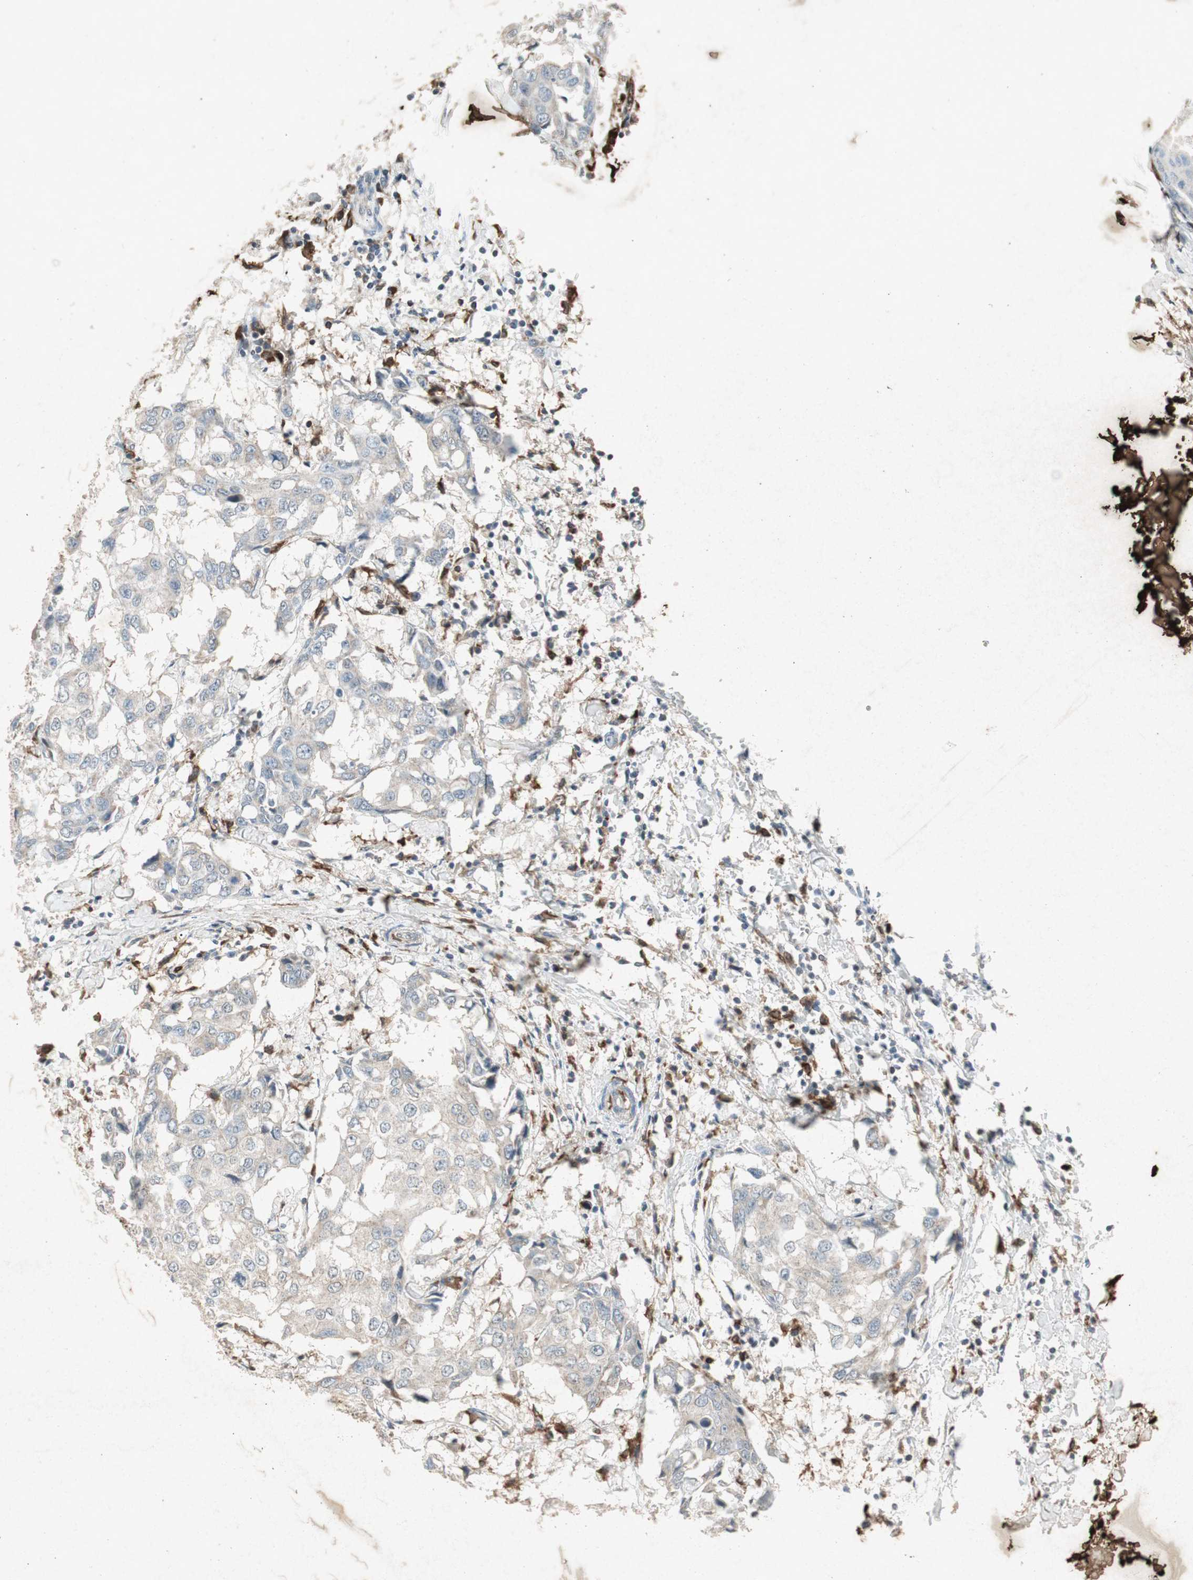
{"staining": {"intensity": "negative", "quantity": "none", "location": "none"}, "tissue": "breast cancer", "cell_type": "Tumor cells", "image_type": "cancer", "snomed": [{"axis": "morphology", "description": "Duct carcinoma"}, {"axis": "topography", "description": "Breast"}], "caption": "Tumor cells are negative for protein expression in human breast cancer.", "gene": "TYROBP", "patient": {"sex": "female", "age": 27}}